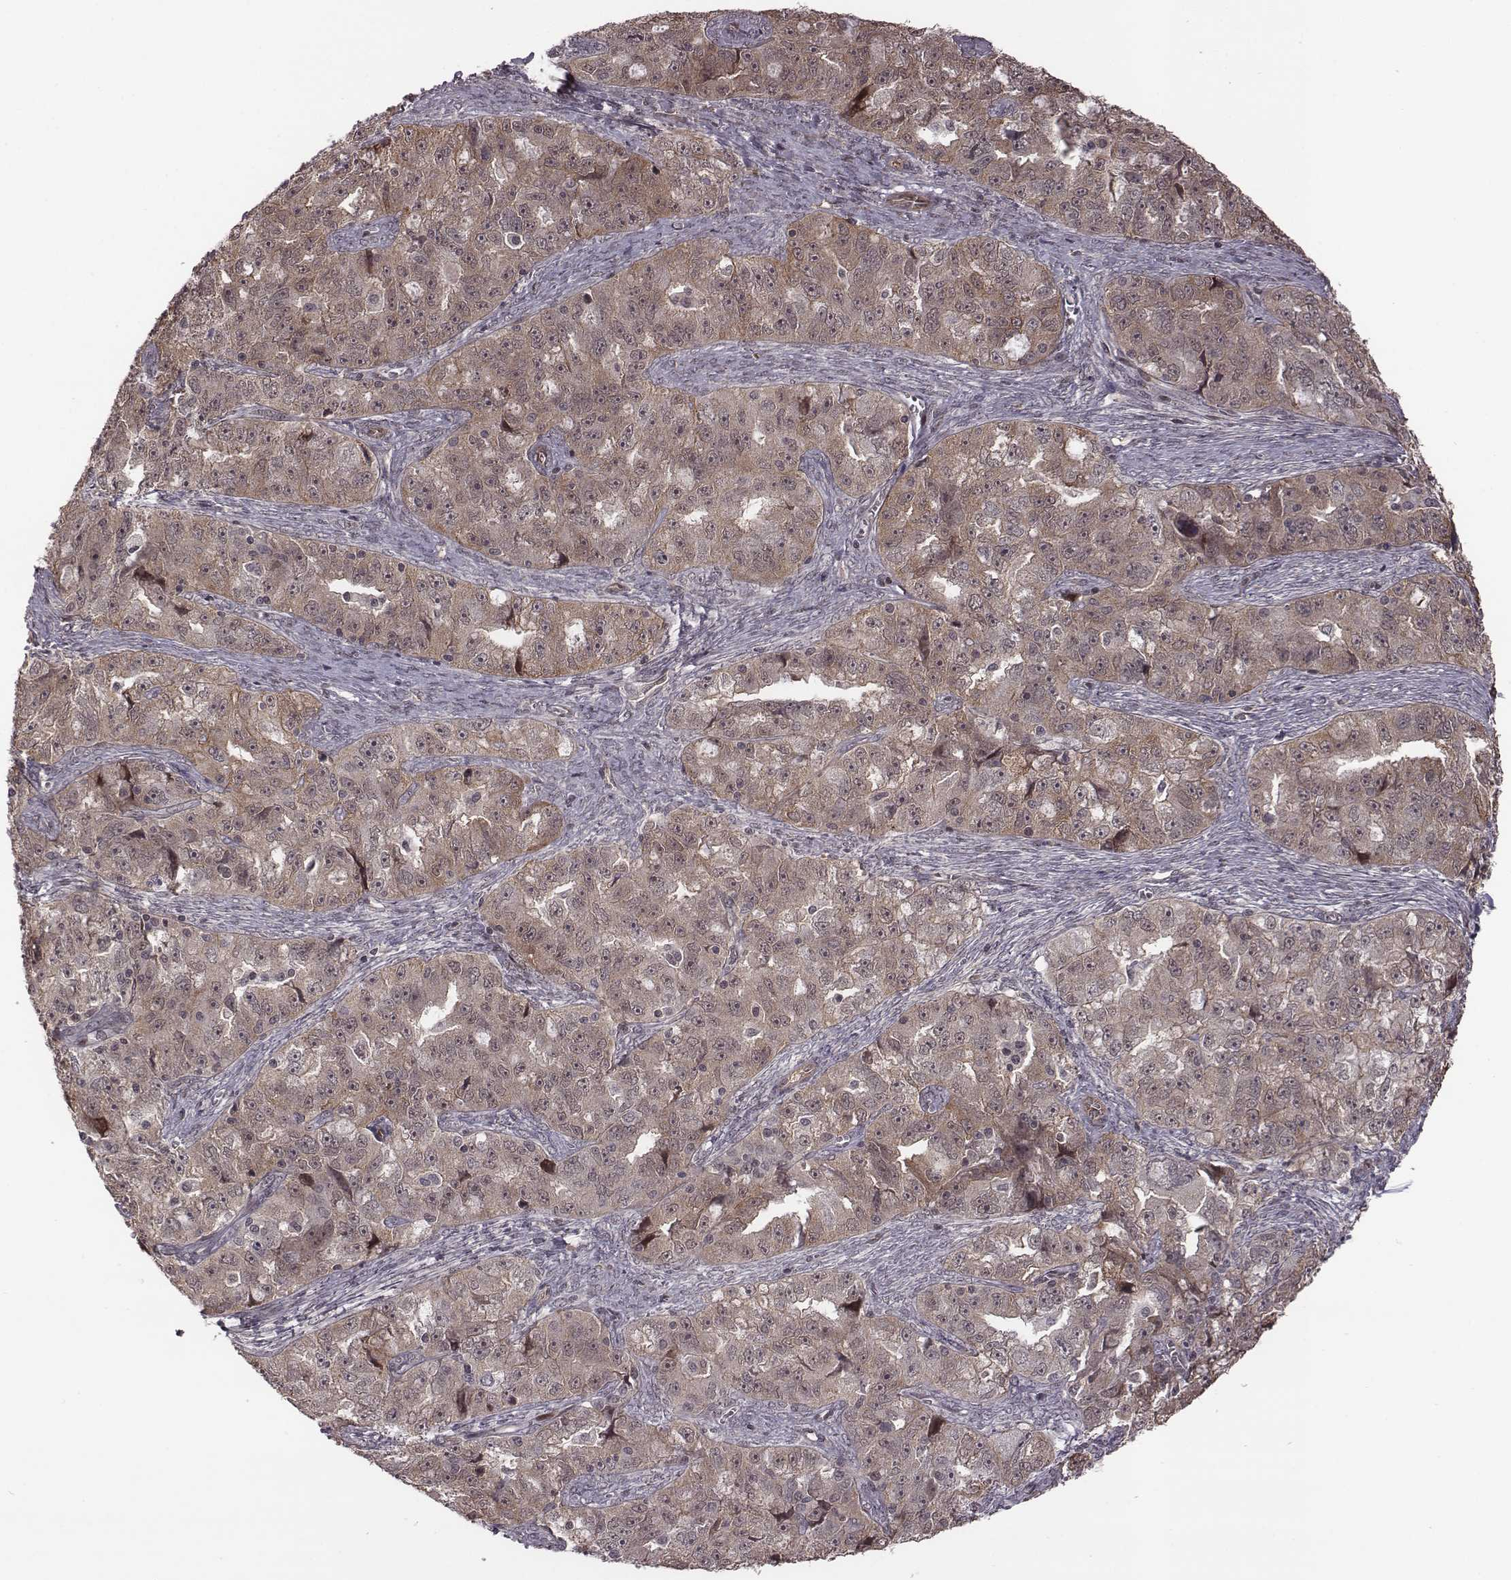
{"staining": {"intensity": "weak", "quantity": ">75%", "location": "cytoplasmic/membranous"}, "tissue": "ovarian cancer", "cell_type": "Tumor cells", "image_type": "cancer", "snomed": [{"axis": "morphology", "description": "Cystadenocarcinoma, serous, NOS"}, {"axis": "topography", "description": "Ovary"}], "caption": "An image showing weak cytoplasmic/membranous staining in about >75% of tumor cells in ovarian cancer, as visualized by brown immunohistochemical staining.", "gene": "RPL3", "patient": {"sex": "female", "age": 51}}